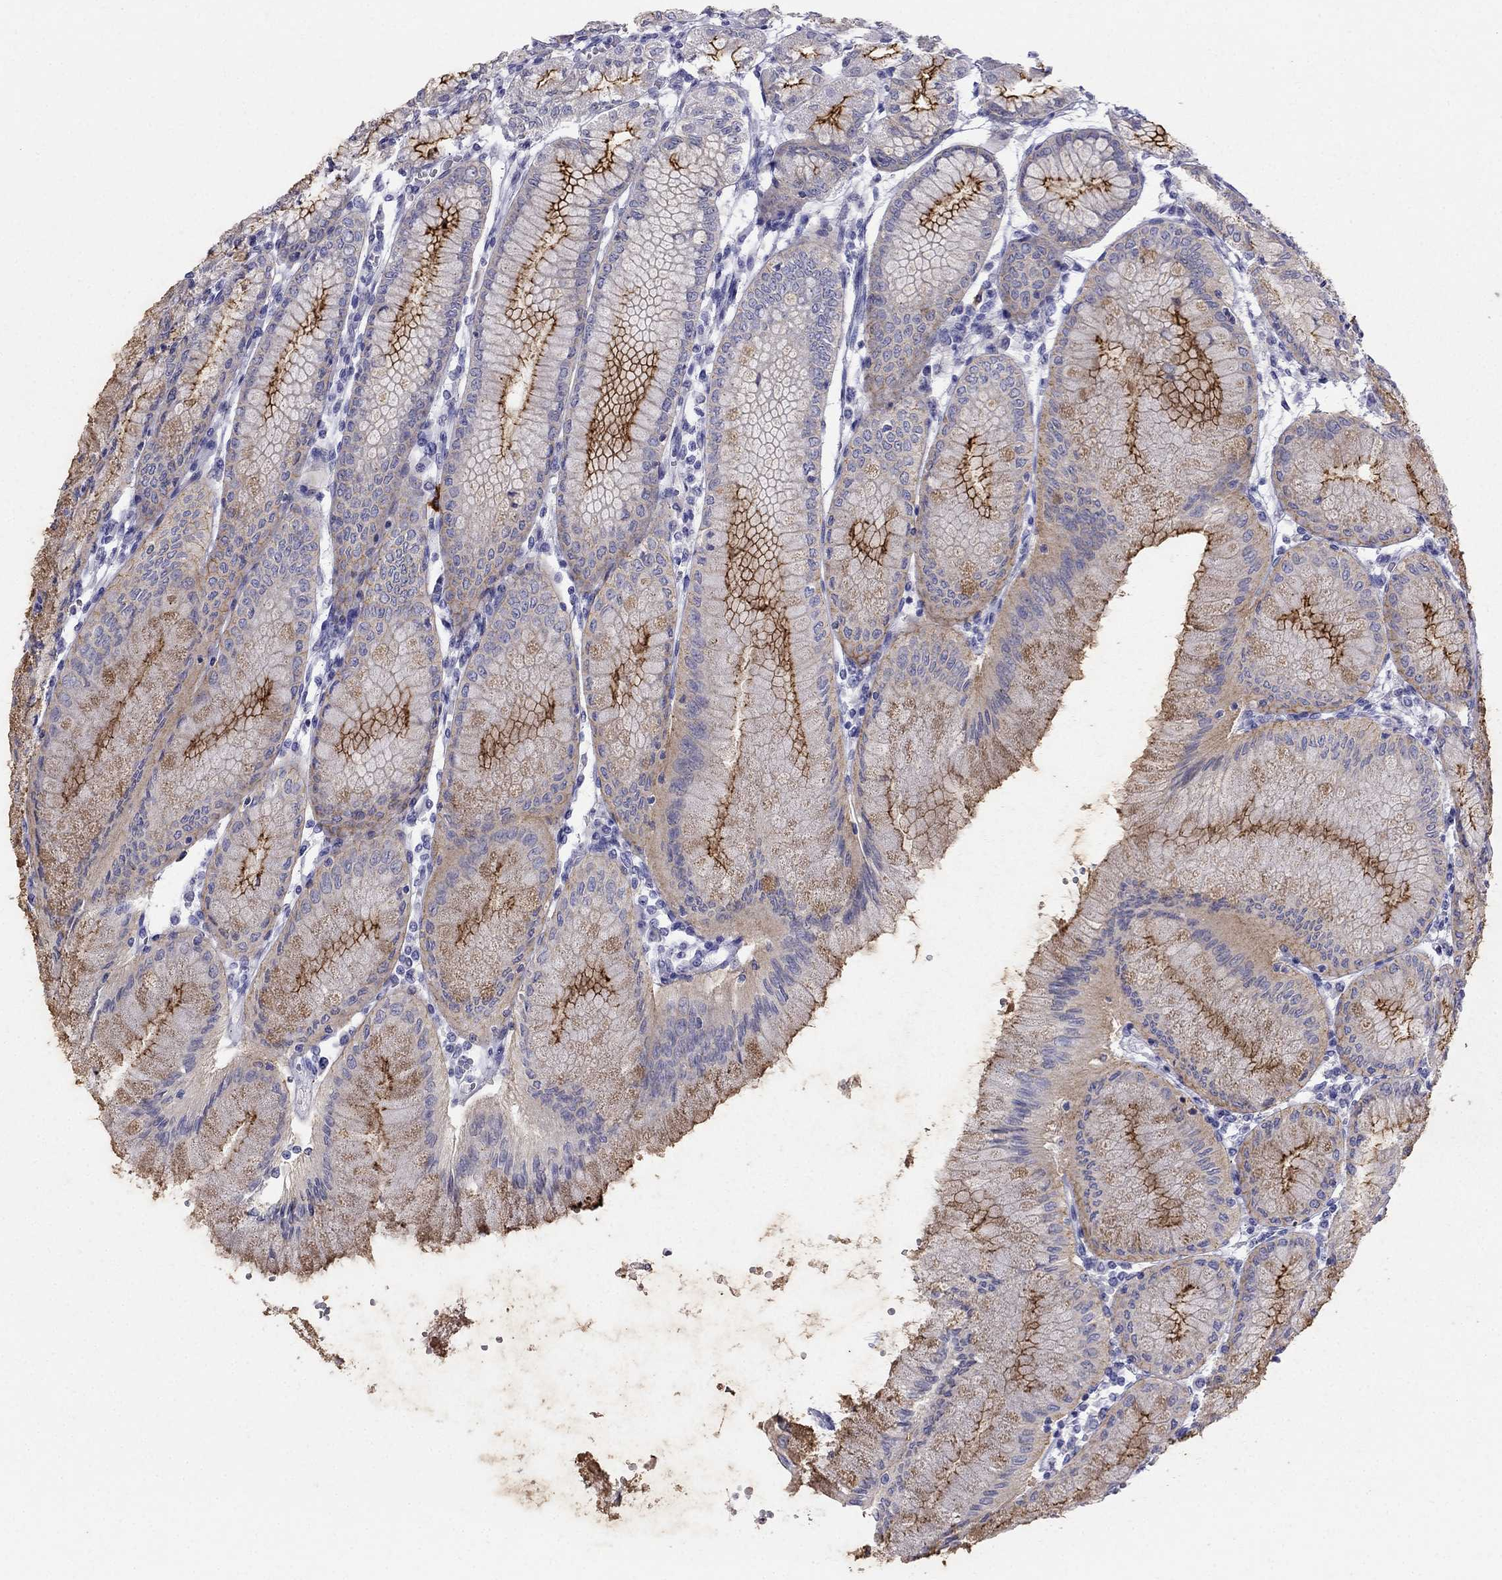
{"staining": {"intensity": "strong", "quantity": ">75%", "location": "cytoplasmic/membranous"}, "tissue": "stomach", "cell_type": "Glandular cells", "image_type": "normal", "snomed": [{"axis": "morphology", "description": "Normal tissue, NOS"}, {"axis": "topography", "description": "Skeletal muscle"}, {"axis": "topography", "description": "Stomach"}], "caption": "Unremarkable stomach exhibits strong cytoplasmic/membranous expression in about >75% of glandular cells, visualized by immunohistochemistry. (IHC, brightfield microscopy, high magnification).", "gene": "RFLNA", "patient": {"sex": "female", "age": 57}}